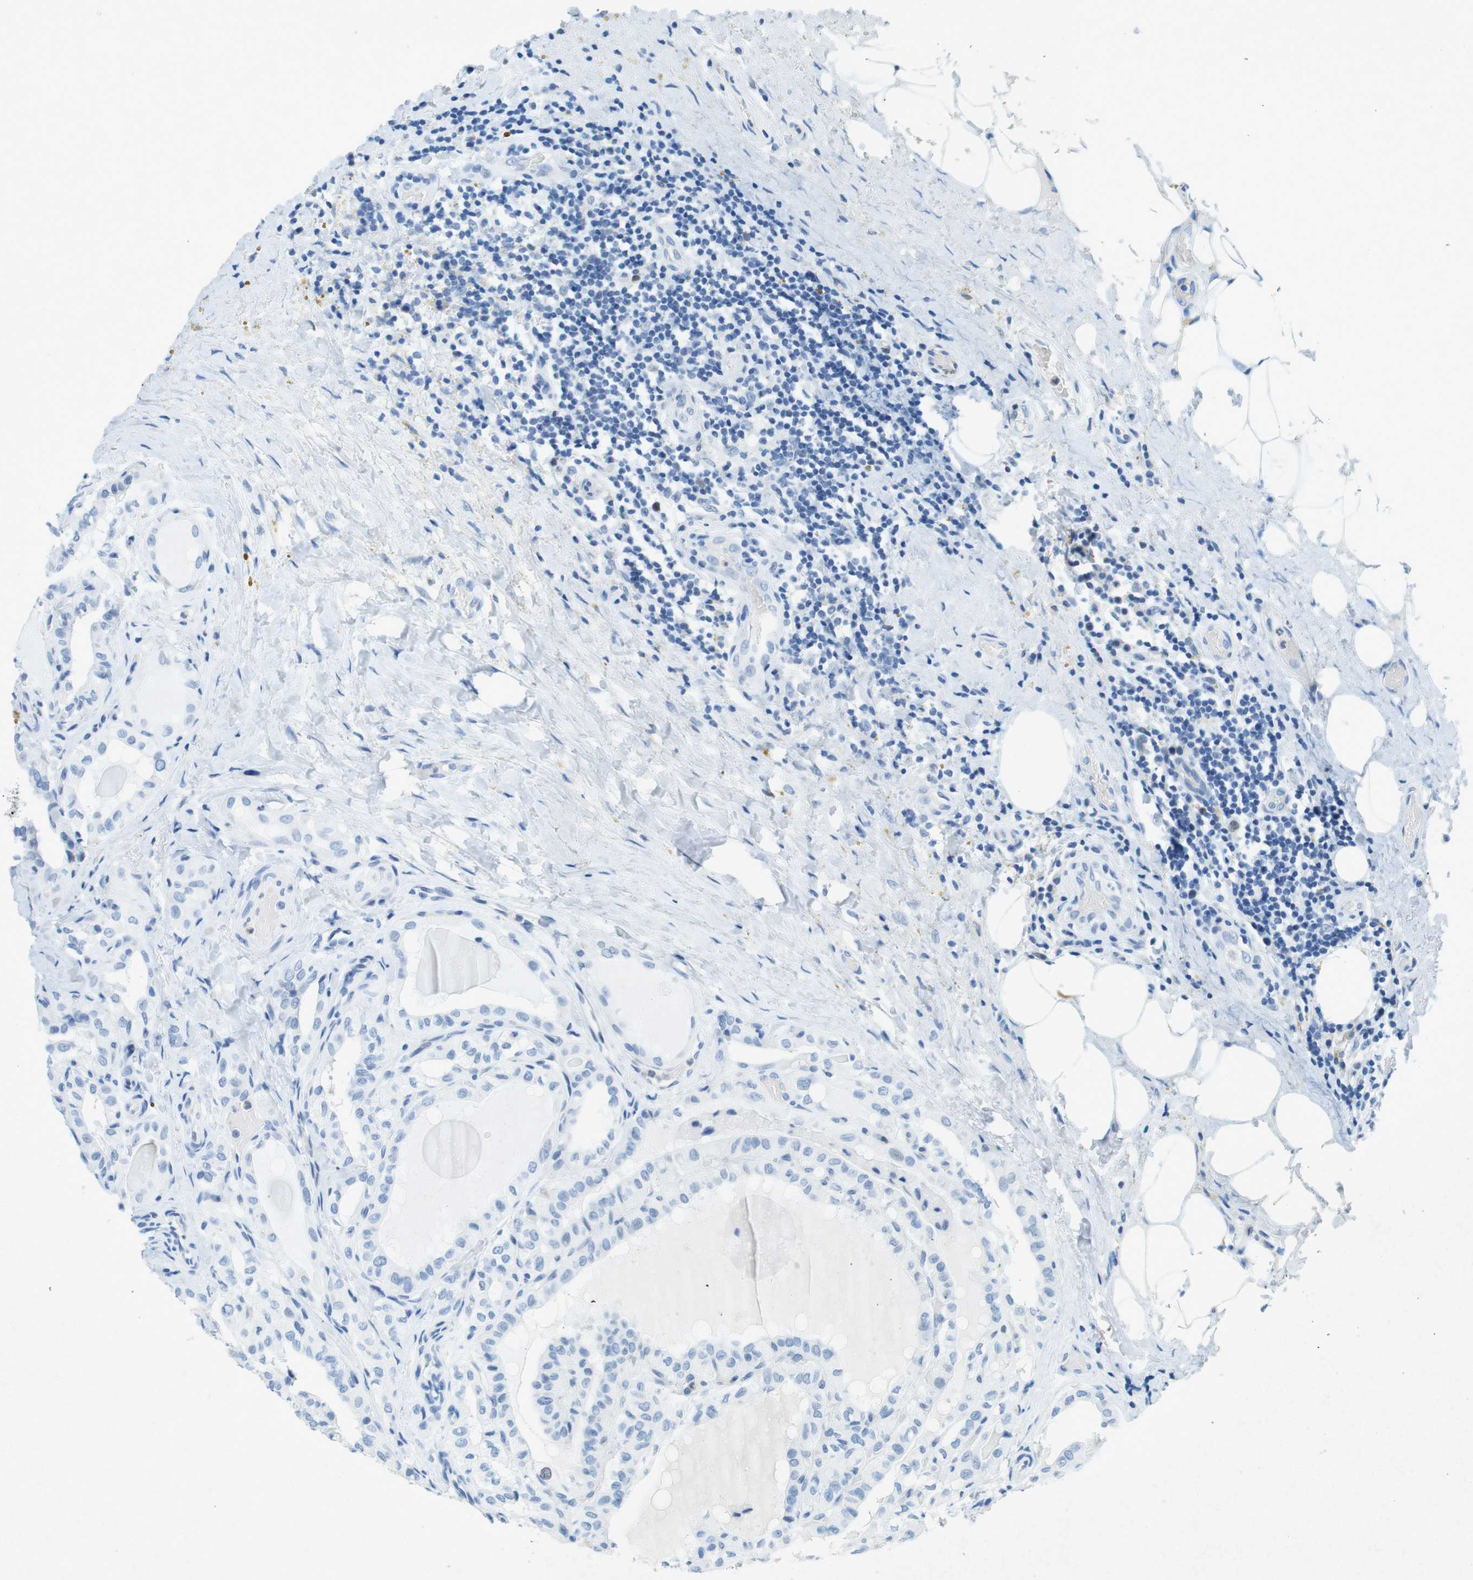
{"staining": {"intensity": "negative", "quantity": "none", "location": "none"}, "tissue": "thyroid cancer", "cell_type": "Tumor cells", "image_type": "cancer", "snomed": [{"axis": "morphology", "description": "Papillary adenocarcinoma, NOS"}, {"axis": "topography", "description": "Thyroid gland"}], "caption": "Tumor cells show no significant protein staining in thyroid papillary adenocarcinoma. The staining was performed using DAB (3,3'-diaminobenzidine) to visualize the protein expression in brown, while the nuclei were stained in blue with hematoxylin (Magnification: 20x).", "gene": "CTAG1B", "patient": {"sex": "male", "age": 77}}